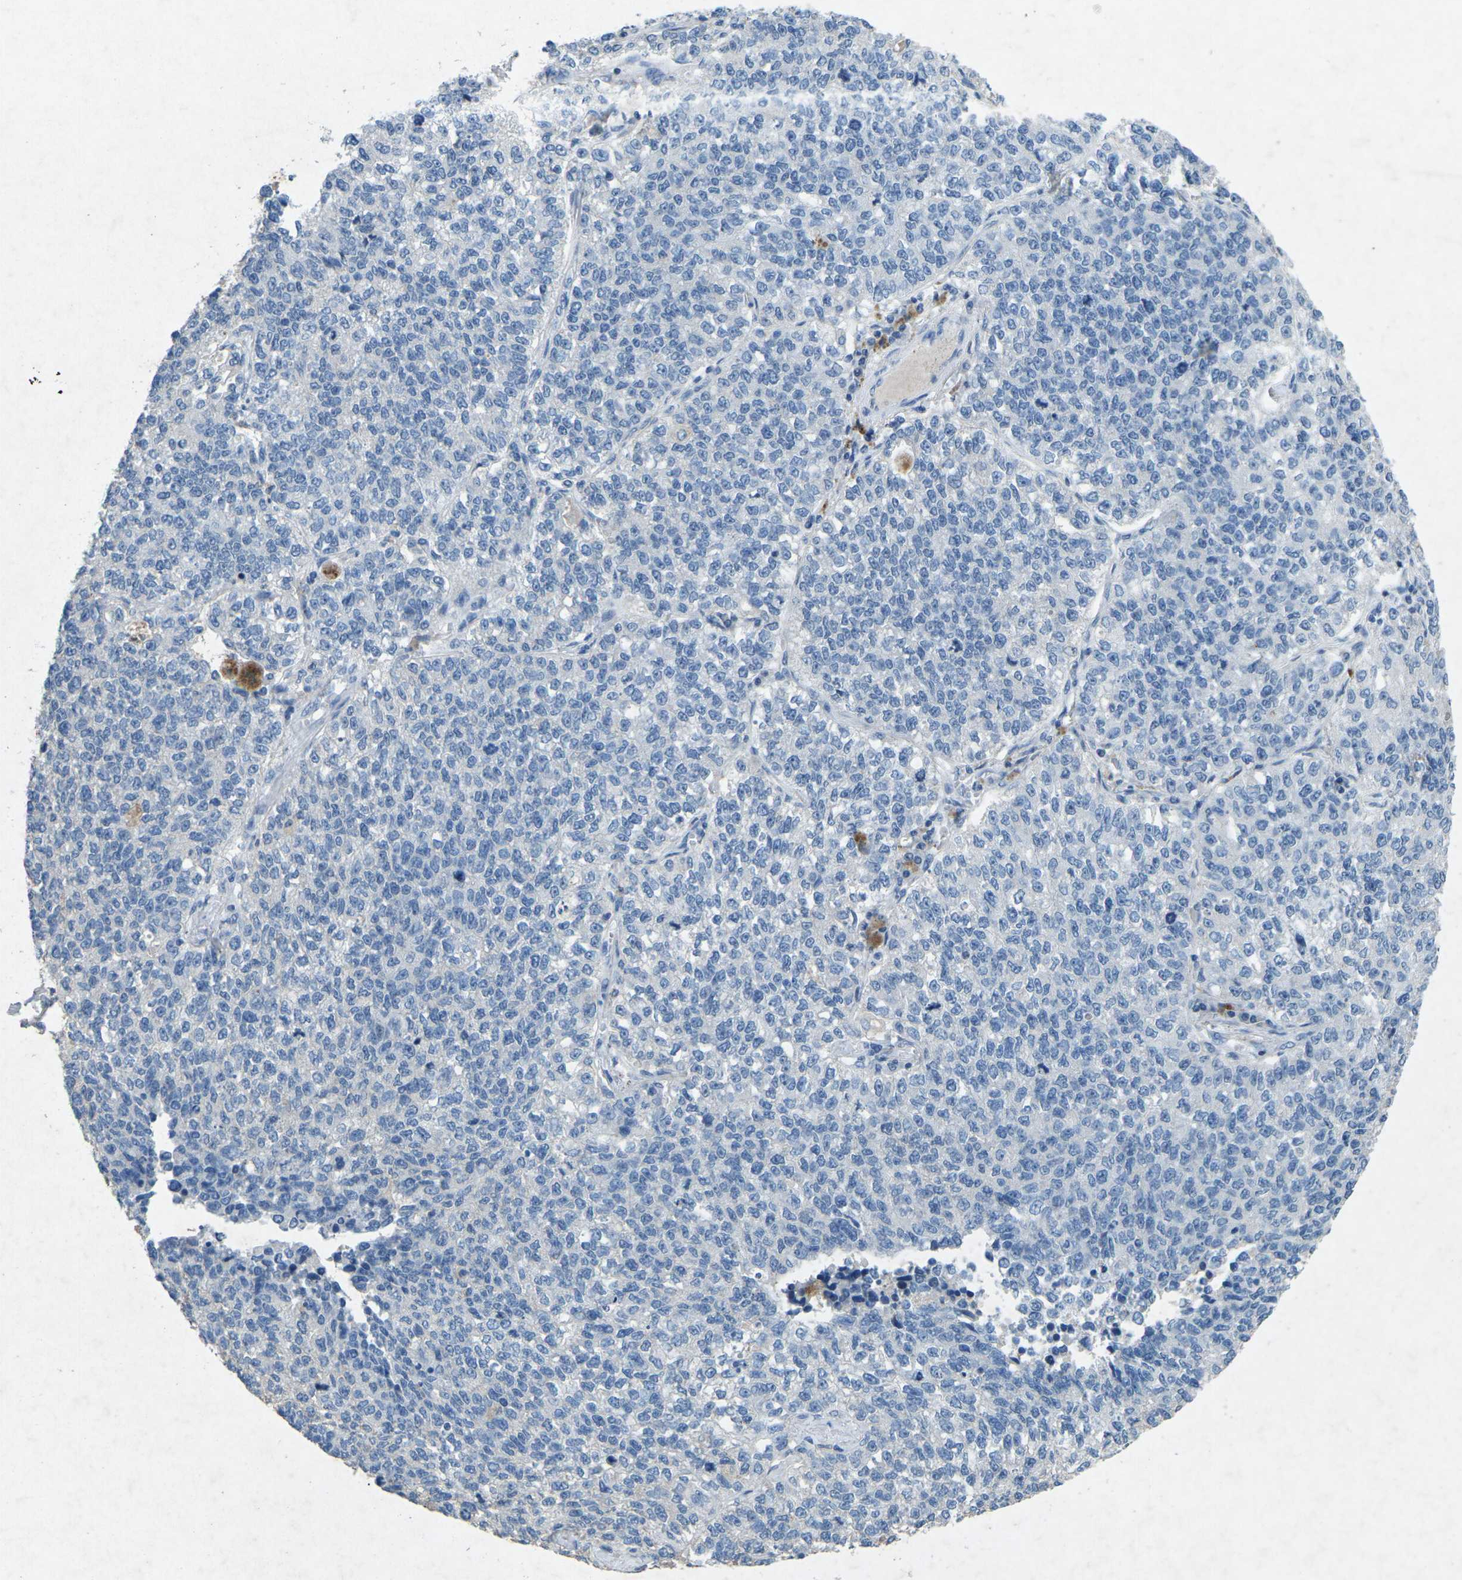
{"staining": {"intensity": "negative", "quantity": "none", "location": "none"}, "tissue": "lung cancer", "cell_type": "Tumor cells", "image_type": "cancer", "snomed": [{"axis": "morphology", "description": "Adenocarcinoma, NOS"}, {"axis": "topography", "description": "Lung"}], "caption": "This image is of lung cancer (adenocarcinoma) stained with IHC to label a protein in brown with the nuclei are counter-stained blue. There is no staining in tumor cells.", "gene": "A1BG", "patient": {"sex": "male", "age": 49}}